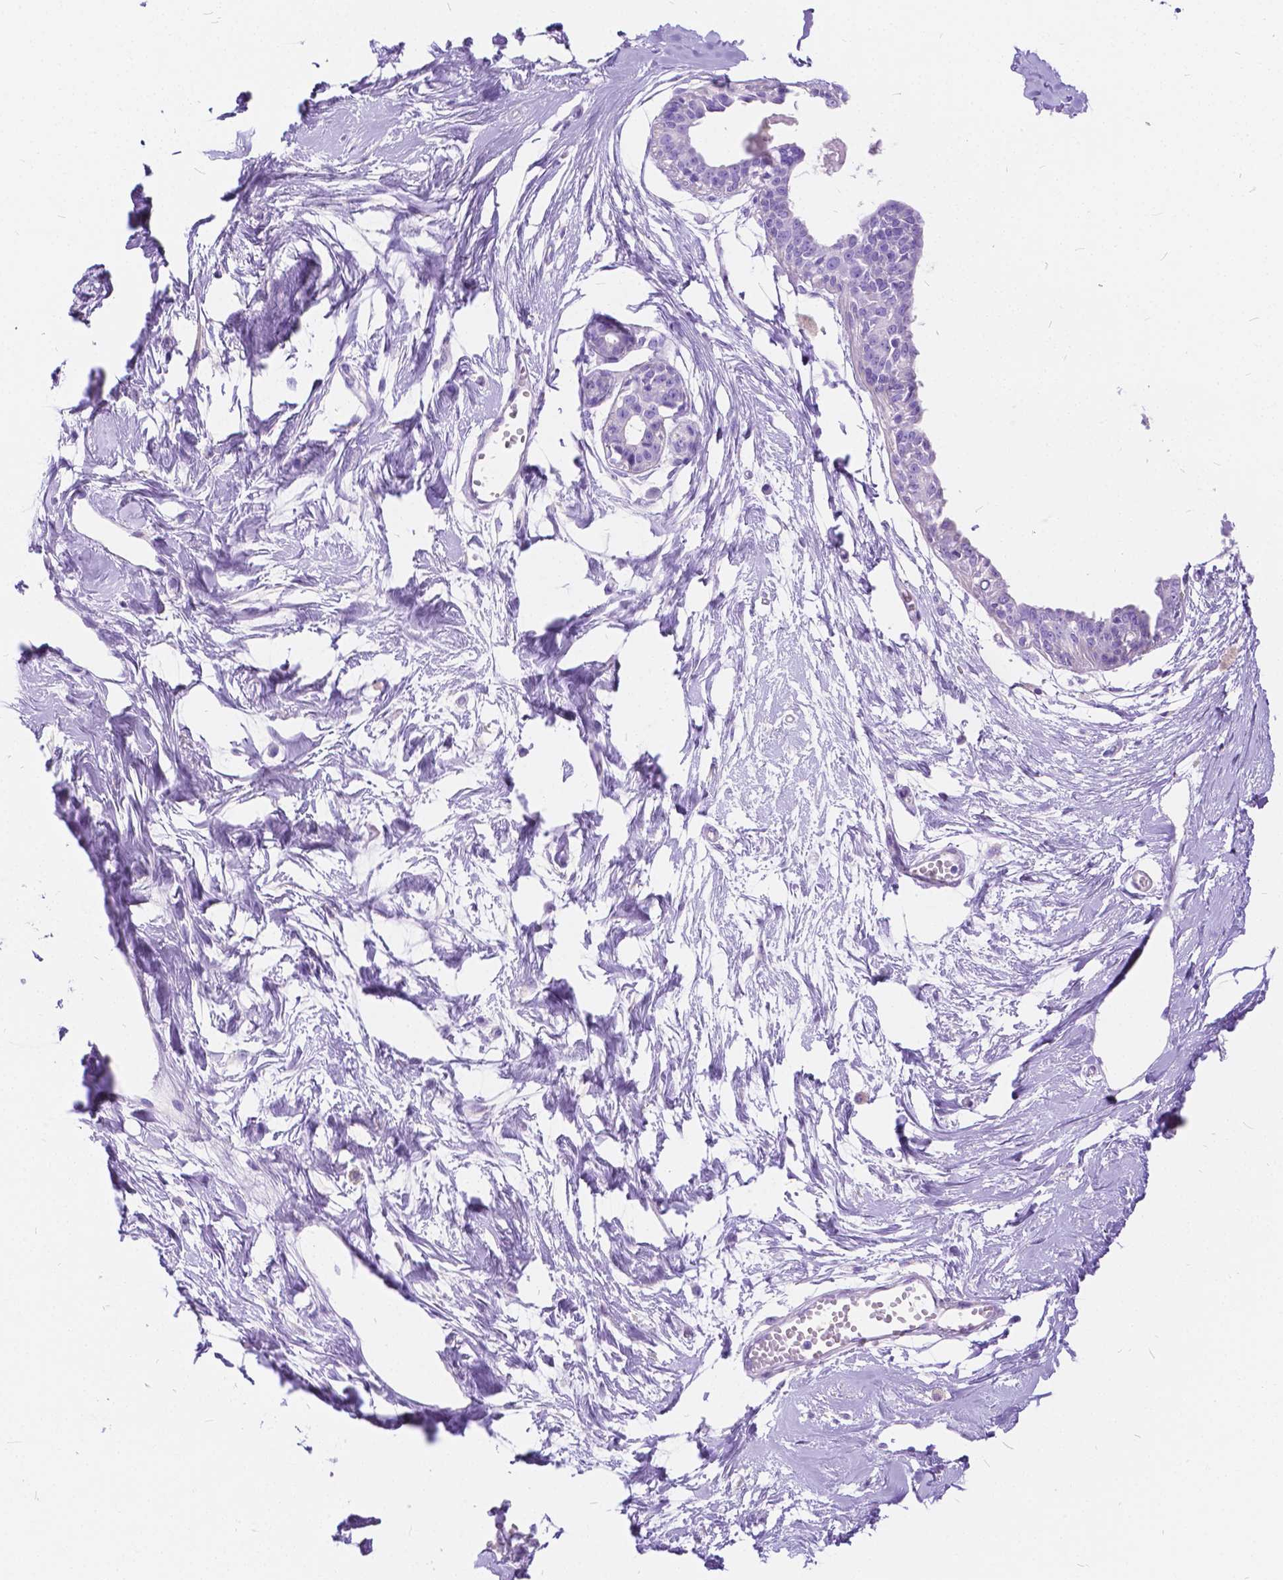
{"staining": {"intensity": "negative", "quantity": "none", "location": "none"}, "tissue": "breast", "cell_type": "Adipocytes", "image_type": "normal", "snomed": [{"axis": "morphology", "description": "Normal tissue, NOS"}, {"axis": "topography", "description": "Breast"}], "caption": "Breast was stained to show a protein in brown. There is no significant positivity in adipocytes. (DAB (3,3'-diaminobenzidine) immunohistochemistry visualized using brightfield microscopy, high magnification).", "gene": "CHRM1", "patient": {"sex": "female", "age": 45}}